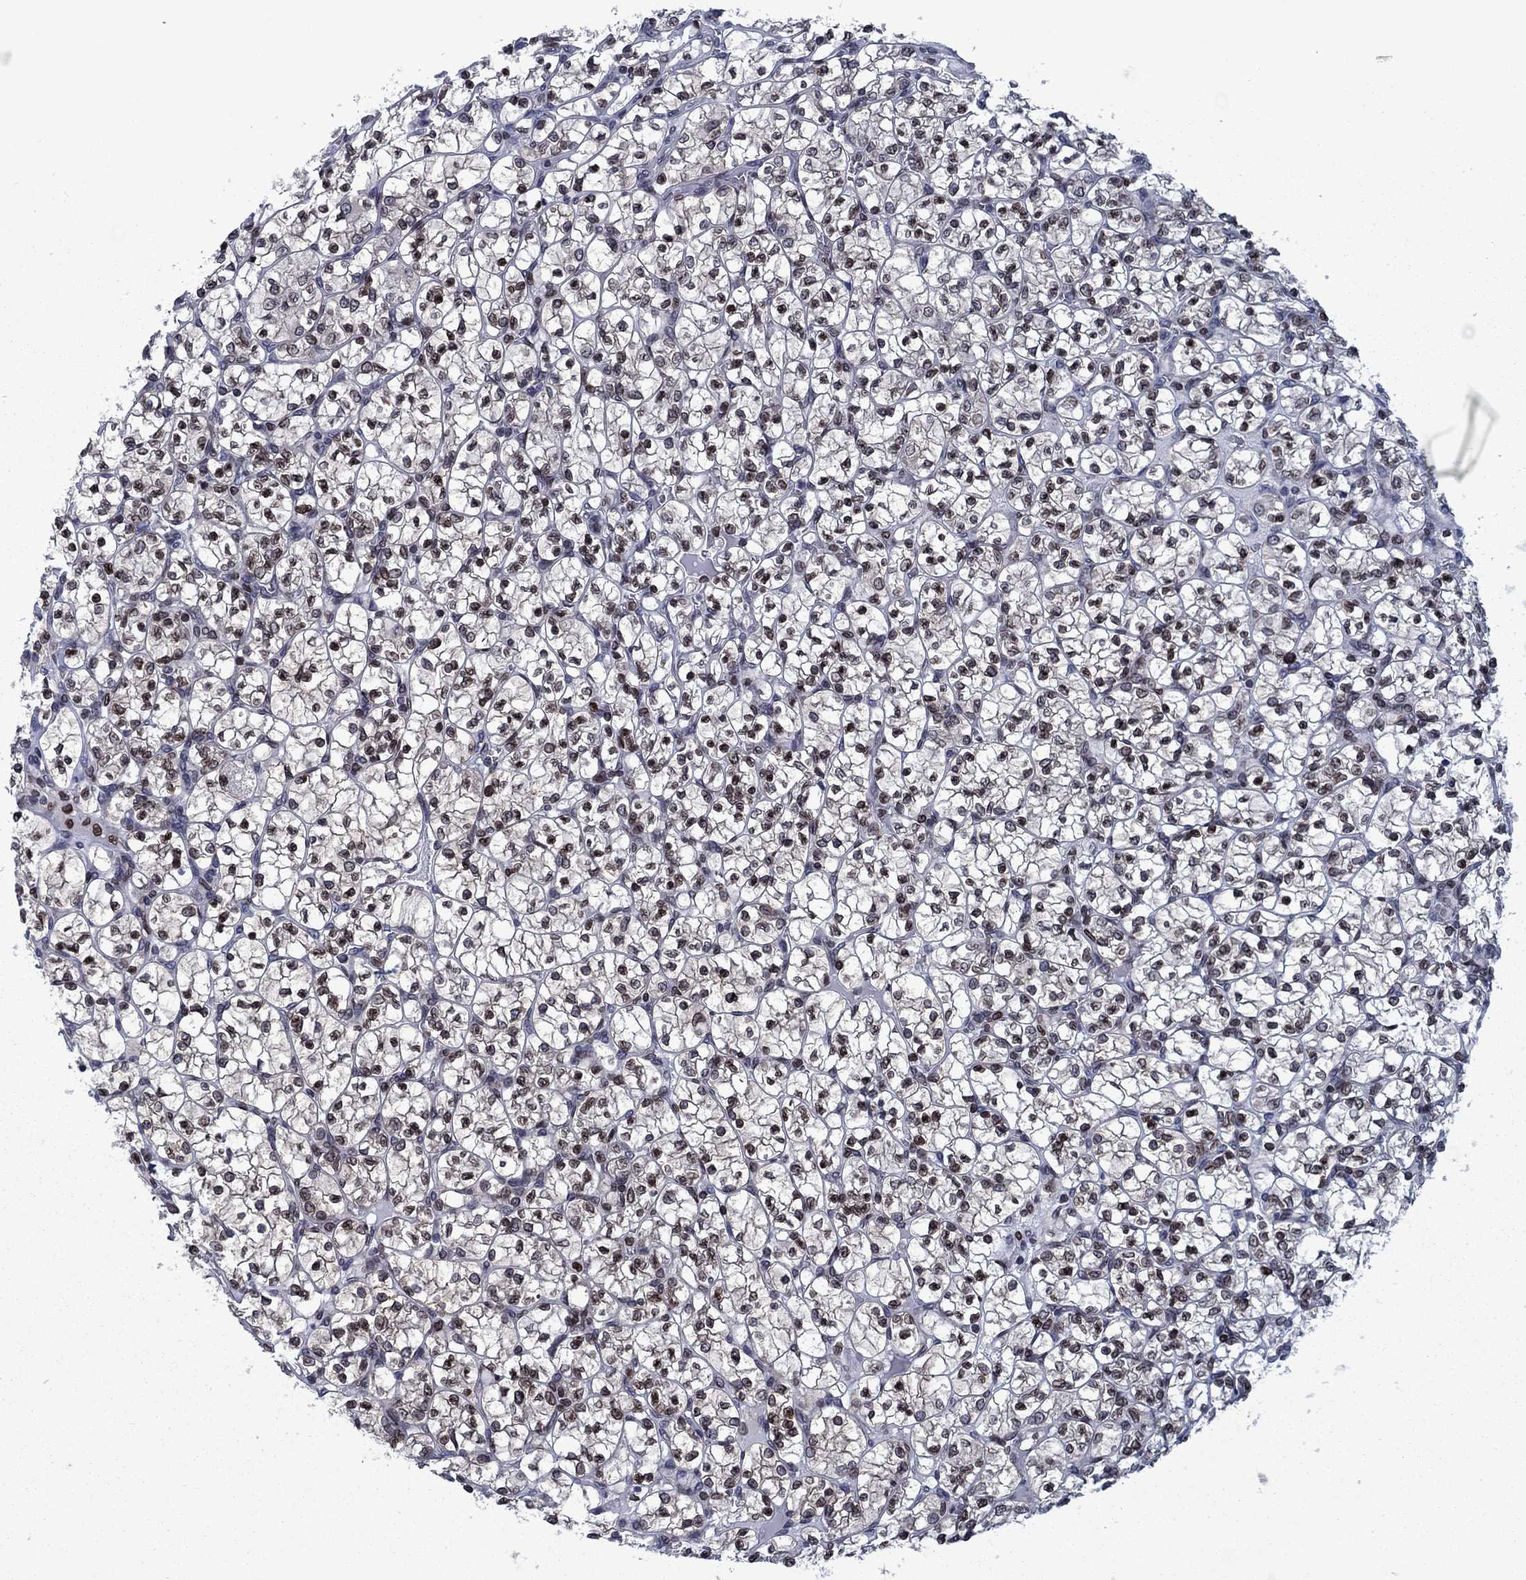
{"staining": {"intensity": "moderate", "quantity": "25%-75%", "location": "nuclear"}, "tissue": "renal cancer", "cell_type": "Tumor cells", "image_type": "cancer", "snomed": [{"axis": "morphology", "description": "Adenocarcinoma, NOS"}, {"axis": "topography", "description": "Kidney"}], "caption": "Immunohistochemical staining of human renal cancer exhibits medium levels of moderate nuclear protein positivity in approximately 25%-75% of tumor cells.", "gene": "SLA", "patient": {"sex": "female", "age": 89}}